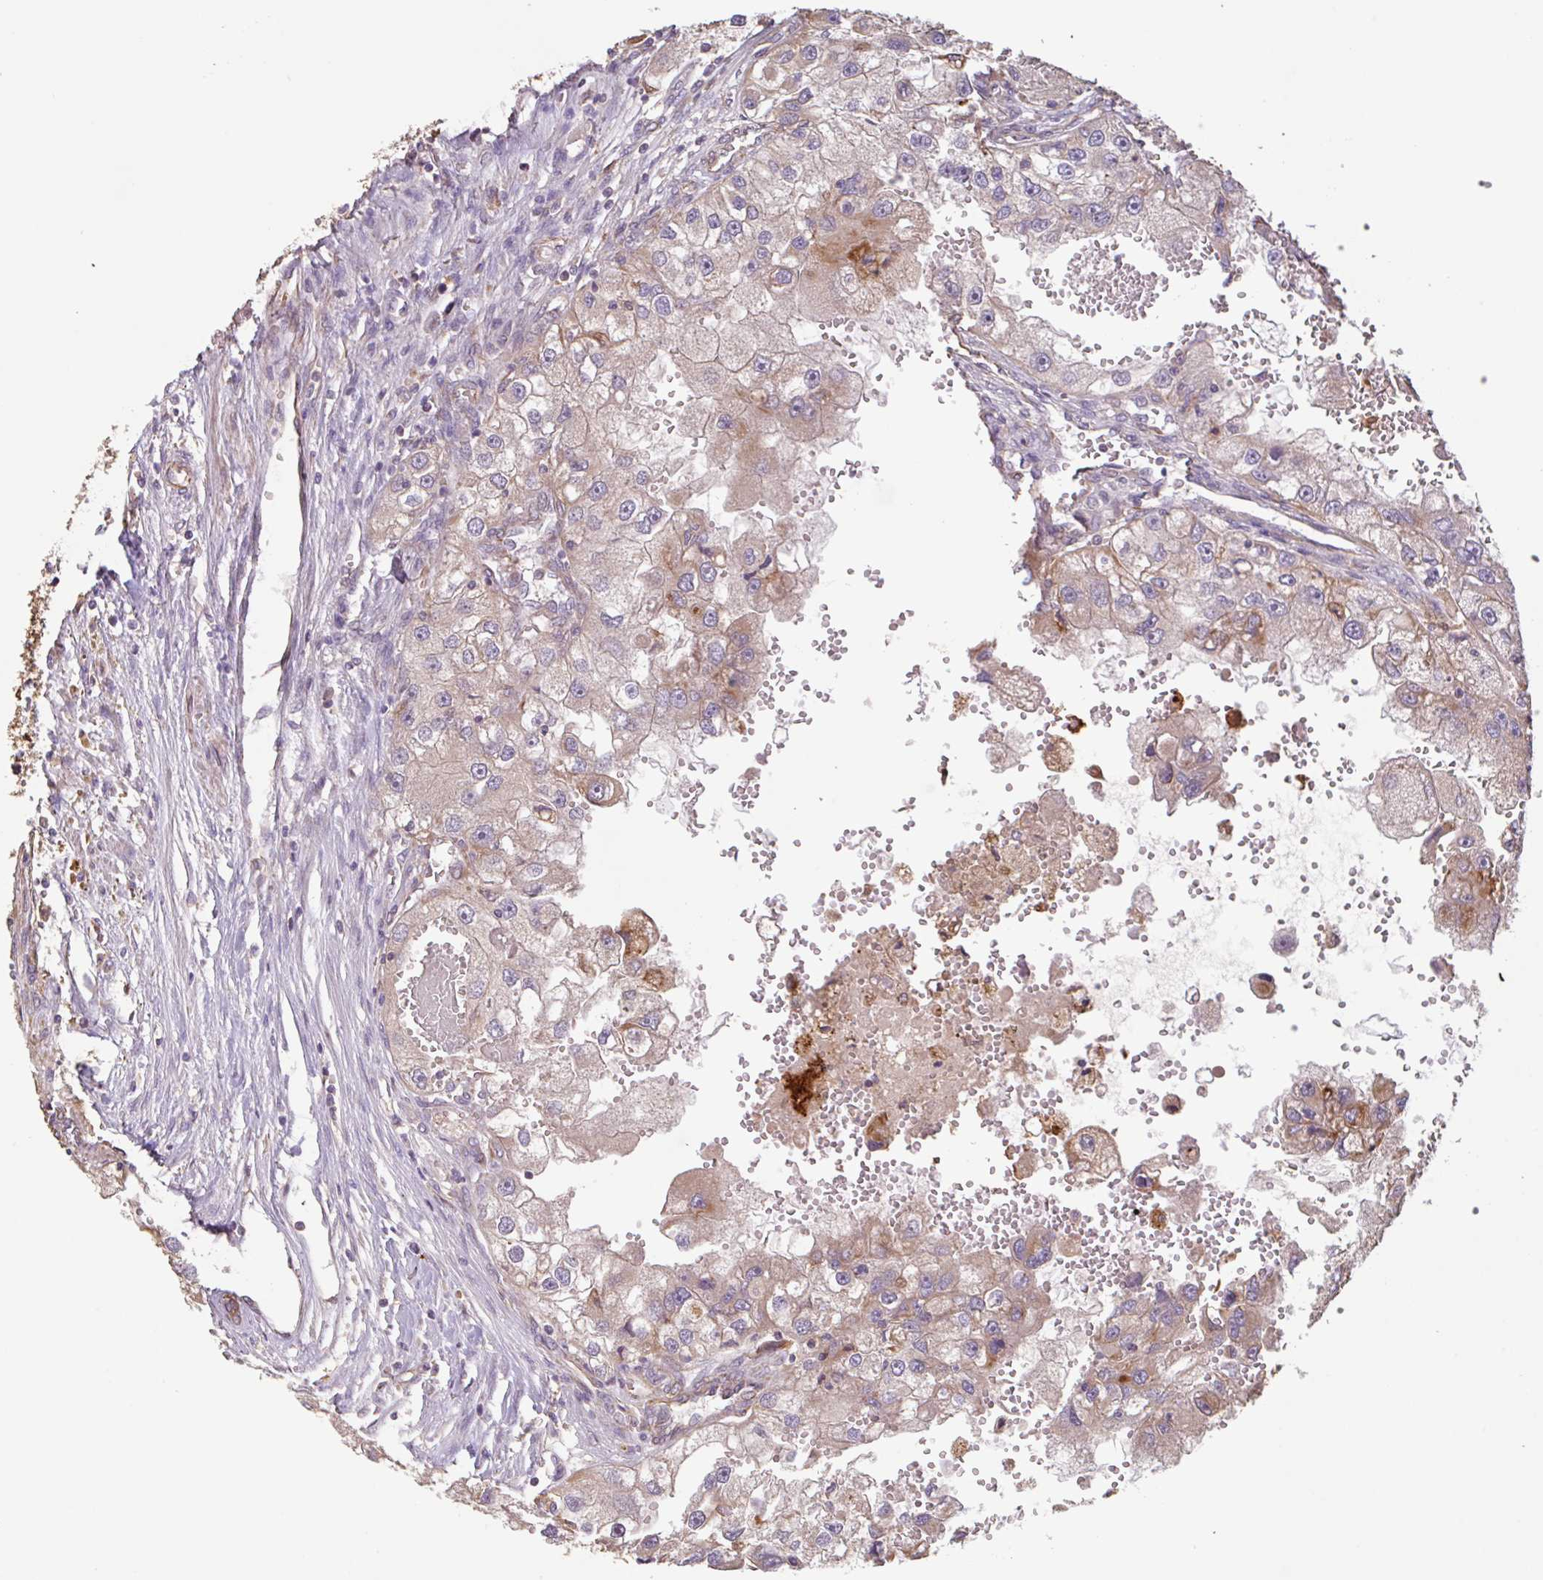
{"staining": {"intensity": "weak", "quantity": "25%-75%", "location": "cytoplasmic/membranous"}, "tissue": "renal cancer", "cell_type": "Tumor cells", "image_type": "cancer", "snomed": [{"axis": "morphology", "description": "Adenocarcinoma, NOS"}, {"axis": "topography", "description": "Kidney"}], "caption": "Renal cancer tissue displays weak cytoplasmic/membranous staining in approximately 25%-75% of tumor cells", "gene": "ZNF790", "patient": {"sex": "male", "age": 63}}